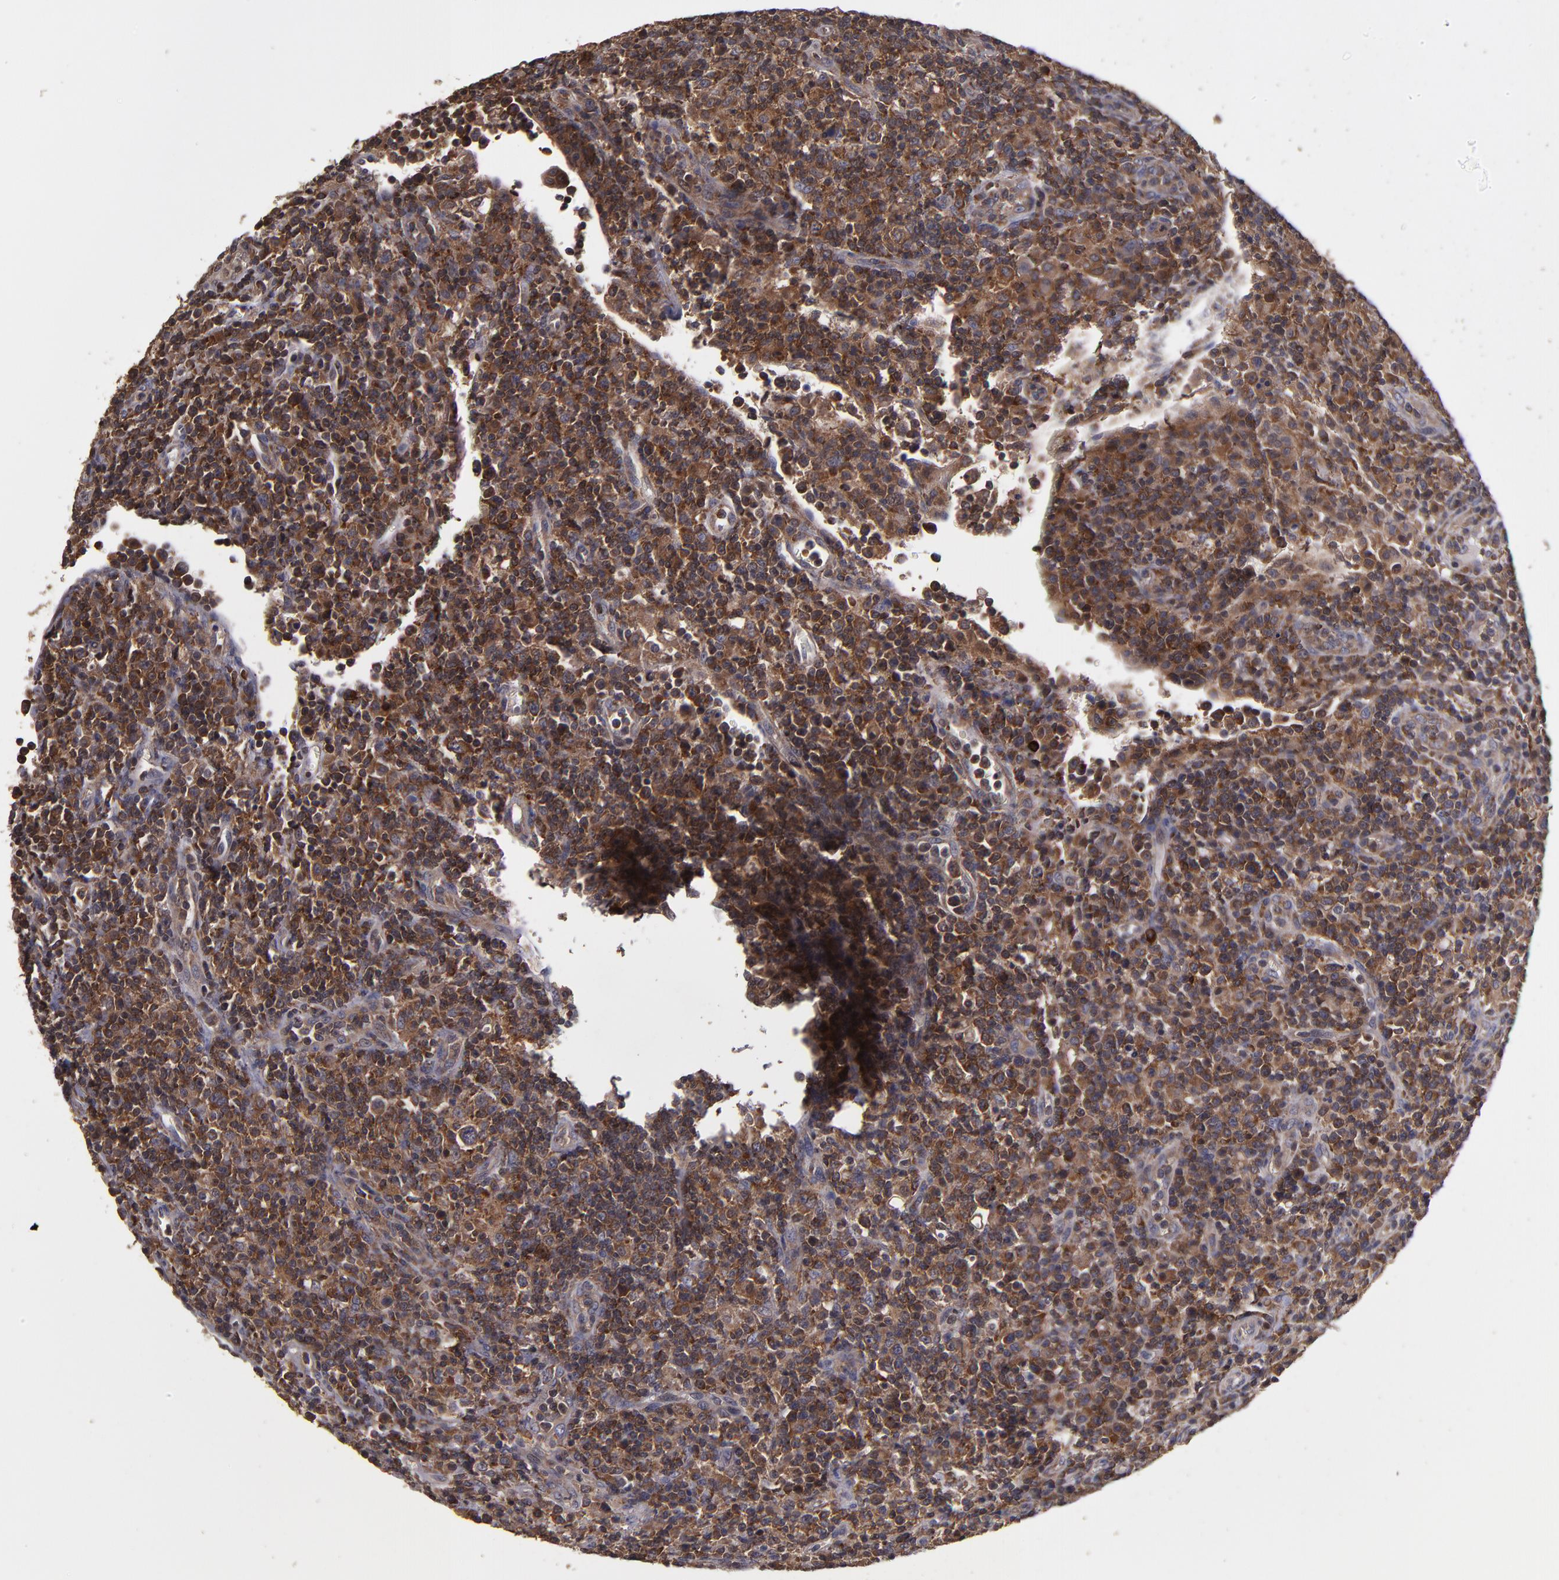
{"staining": {"intensity": "strong", "quantity": ">75%", "location": "cytoplasmic/membranous"}, "tissue": "lymphoma", "cell_type": "Tumor cells", "image_type": "cancer", "snomed": [{"axis": "morphology", "description": "Hodgkin's disease, NOS"}, {"axis": "topography", "description": "Lymph node"}], "caption": "Strong cytoplasmic/membranous expression is identified in about >75% of tumor cells in lymphoma.", "gene": "NF2", "patient": {"sex": "male", "age": 65}}